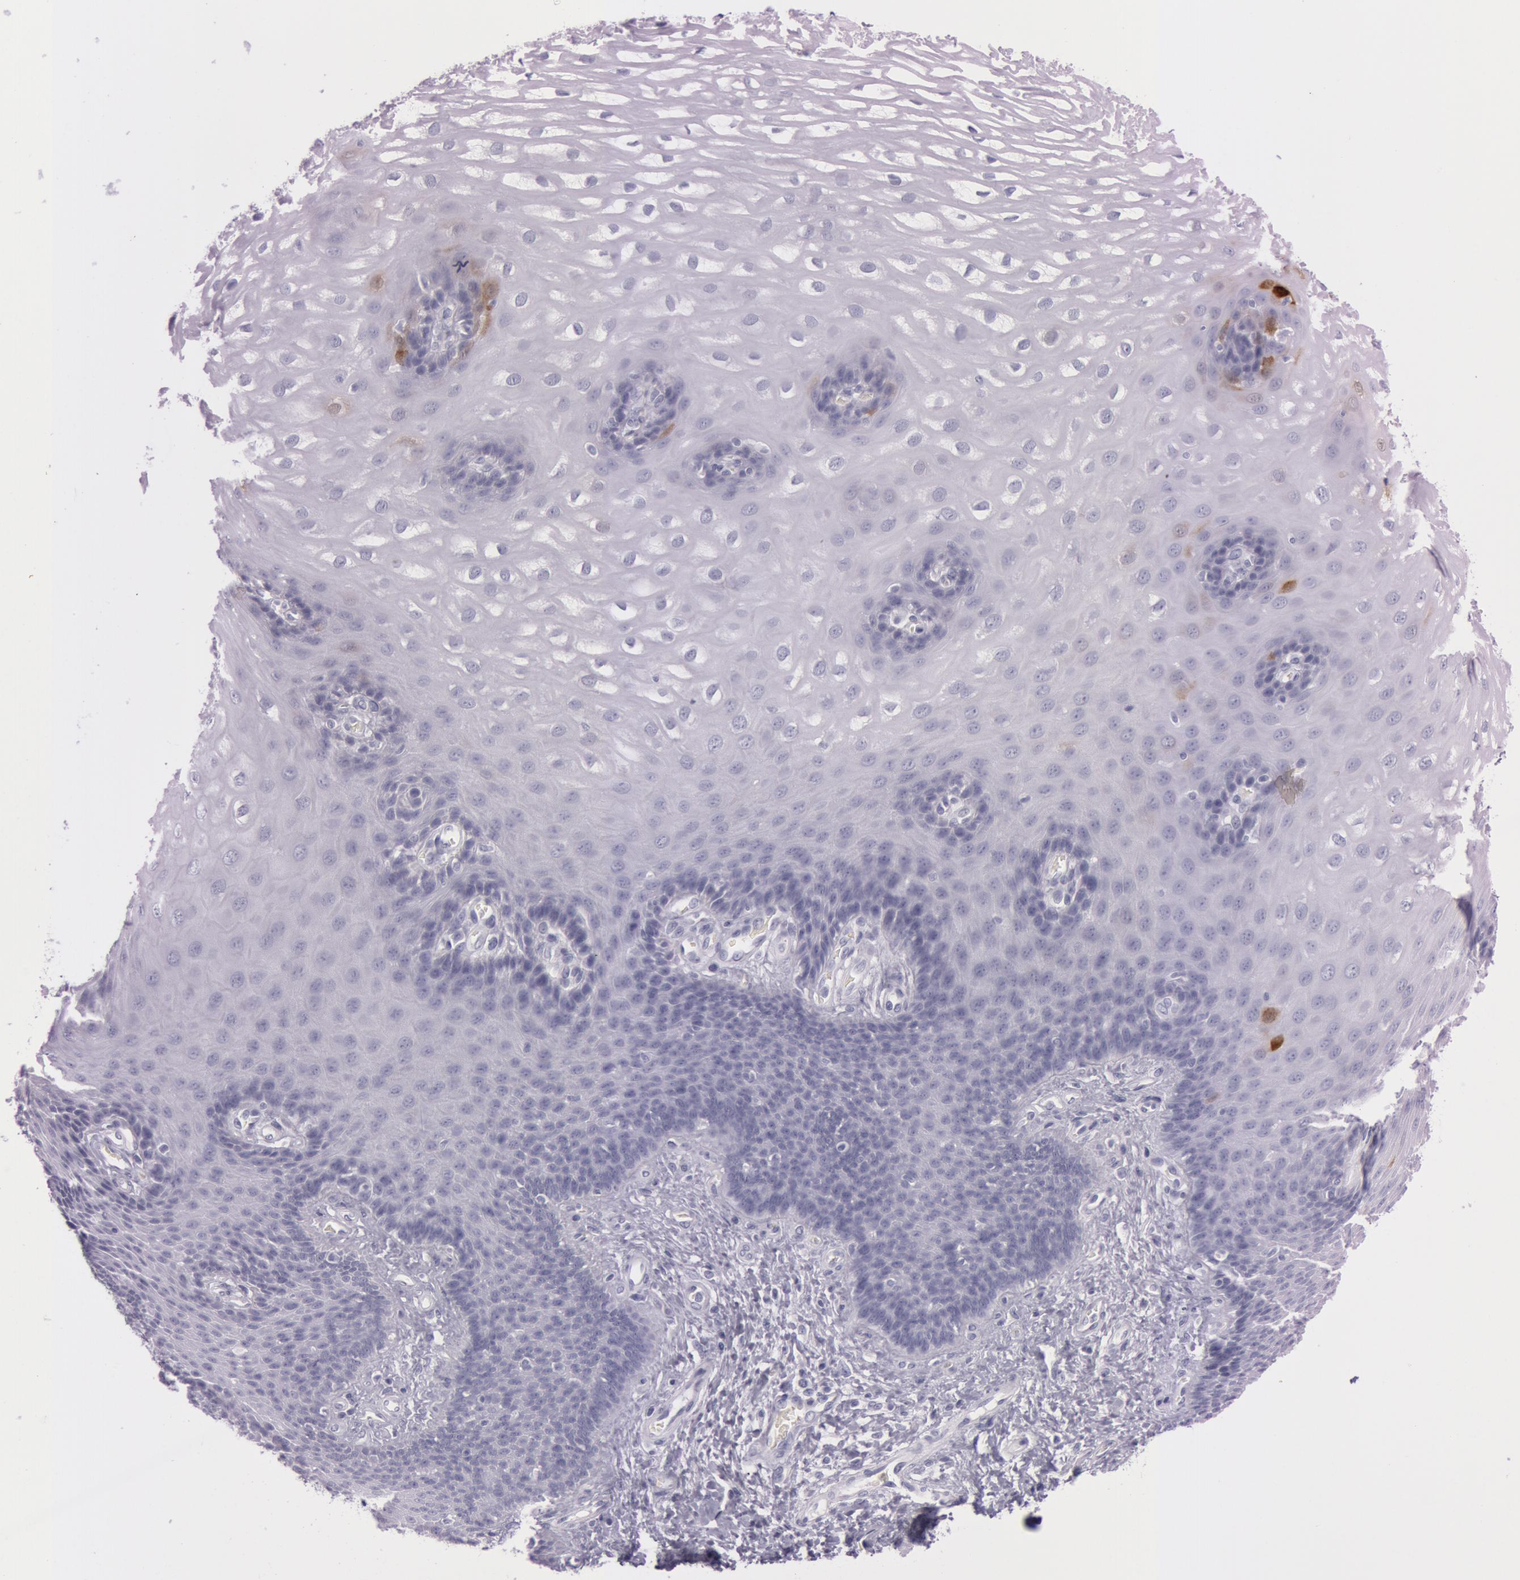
{"staining": {"intensity": "strong", "quantity": ">75%", "location": "cytoplasmic/membranous,nuclear"}, "tissue": "esophagus", "cell_type": "Squamous epithelial cells", "image_type": "normal", "snomed": [{"axis": "morphology", "description": "Normal tissue, NOS"}, {"axis": "morphology", "description": "Adenocarcinoma, NOS"}, {"axis": "topography", "description": "Esophagus"}, {"axis": "topography", "description": "Stomach"}], "caption": "The micrograph displays immunohistochemical staining of benign esophagus. There is strong cytoplasmic/membranous,nuclear staining is identified in about >75% of squamous epithelial cells.", "gene": "S100A7", "patient": {"sex": "male", "age": 62}}